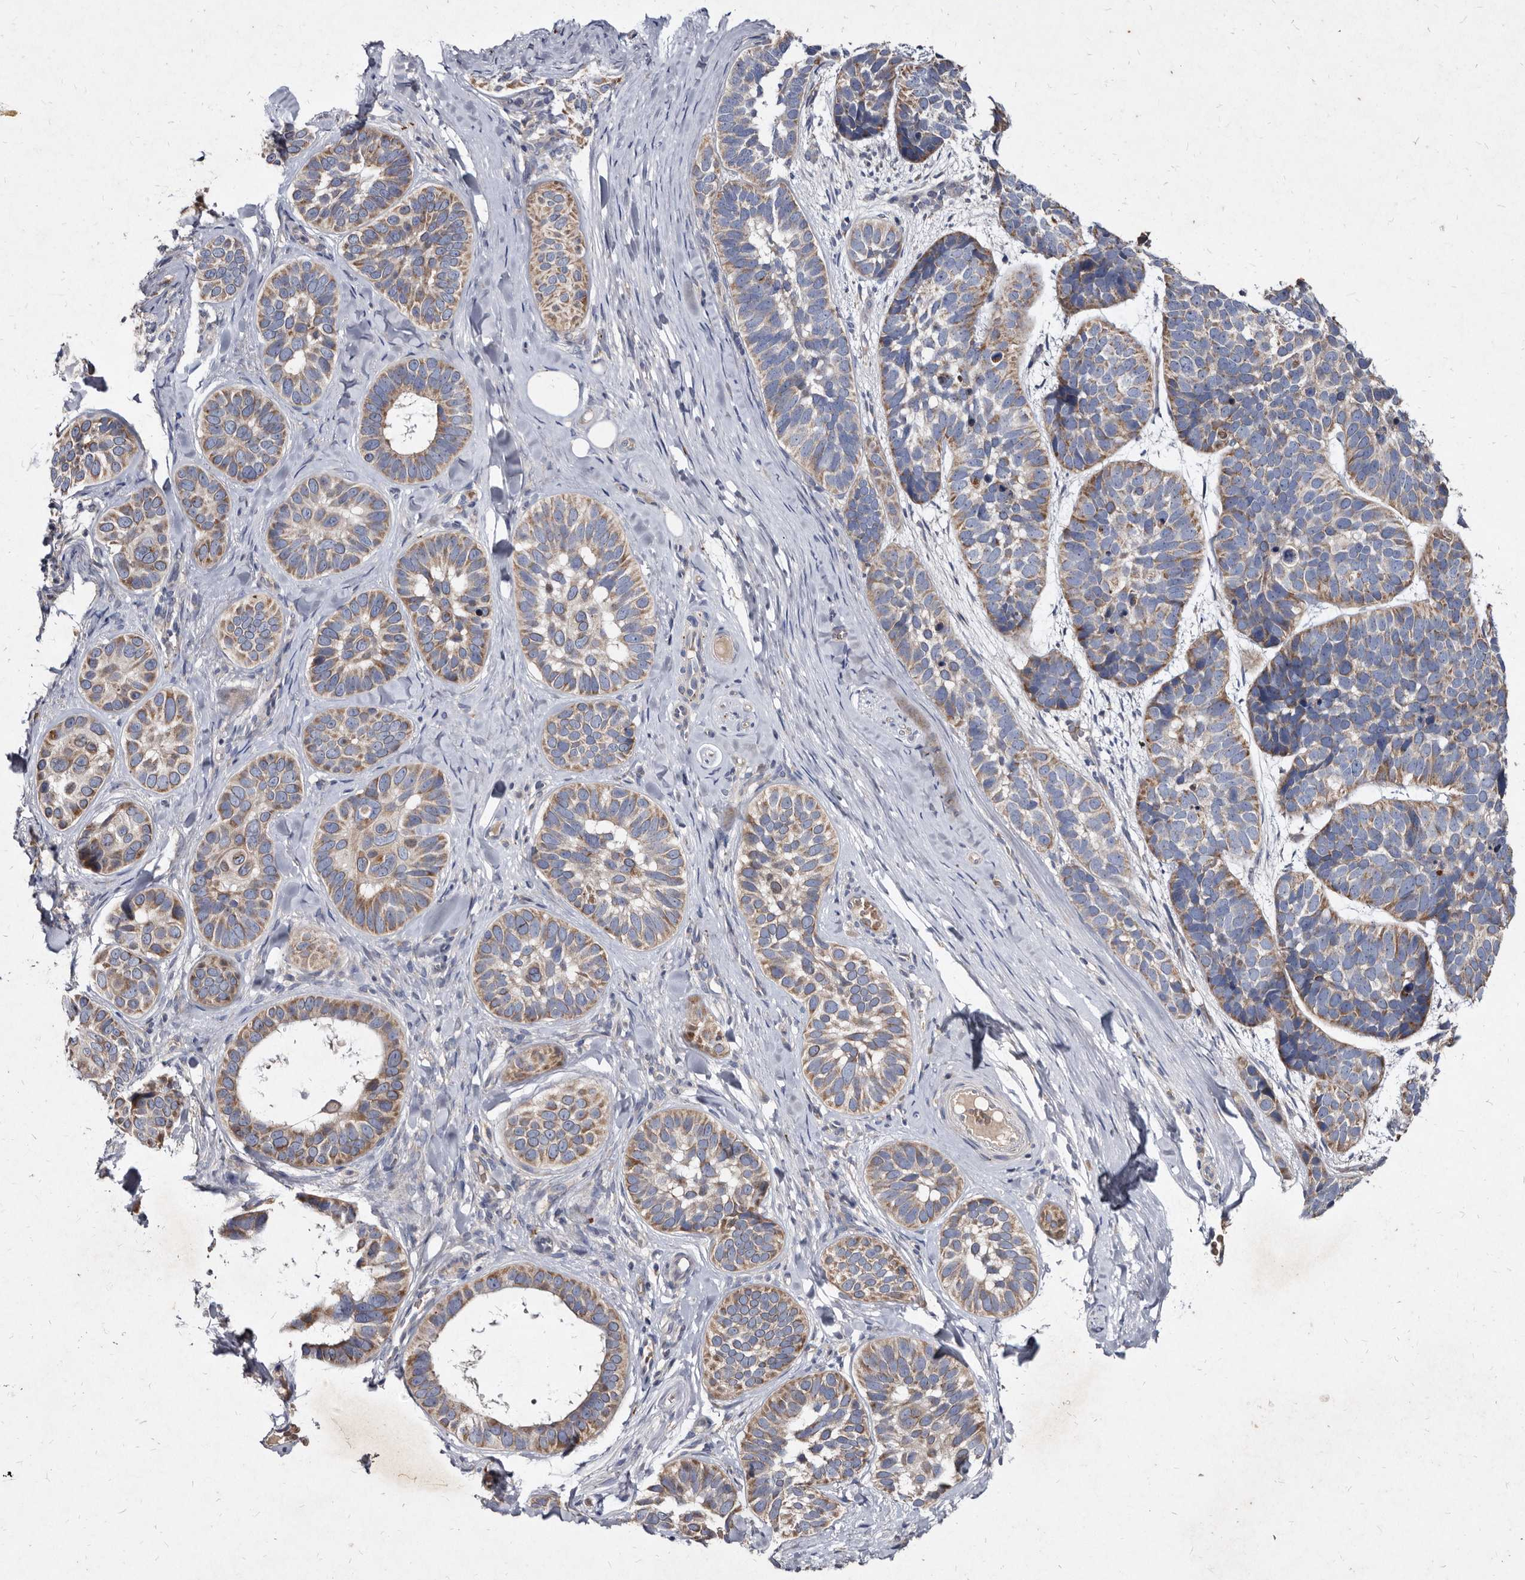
{"staining": {"intensity": "moderate", "quantity": ">75%", "location": "cytoplasmic/membranous"}, "tissue": "skin cancer", "cell_type": "Tumor cells", "image_type": "cancer", "snomed": [{"axis": "morphology", "description": "Basal cell carcinoma"}, {"axis": "topography", "description": "Skin"}], "caption": "Skin basal cell carcinoma stained with a brown dye demonstrates moderate cytoplasmic/membranous positive positivity in about >75% of tumor cells.", "gene": "YPEL3", "patient": {"sex": "male", "age": 62}}